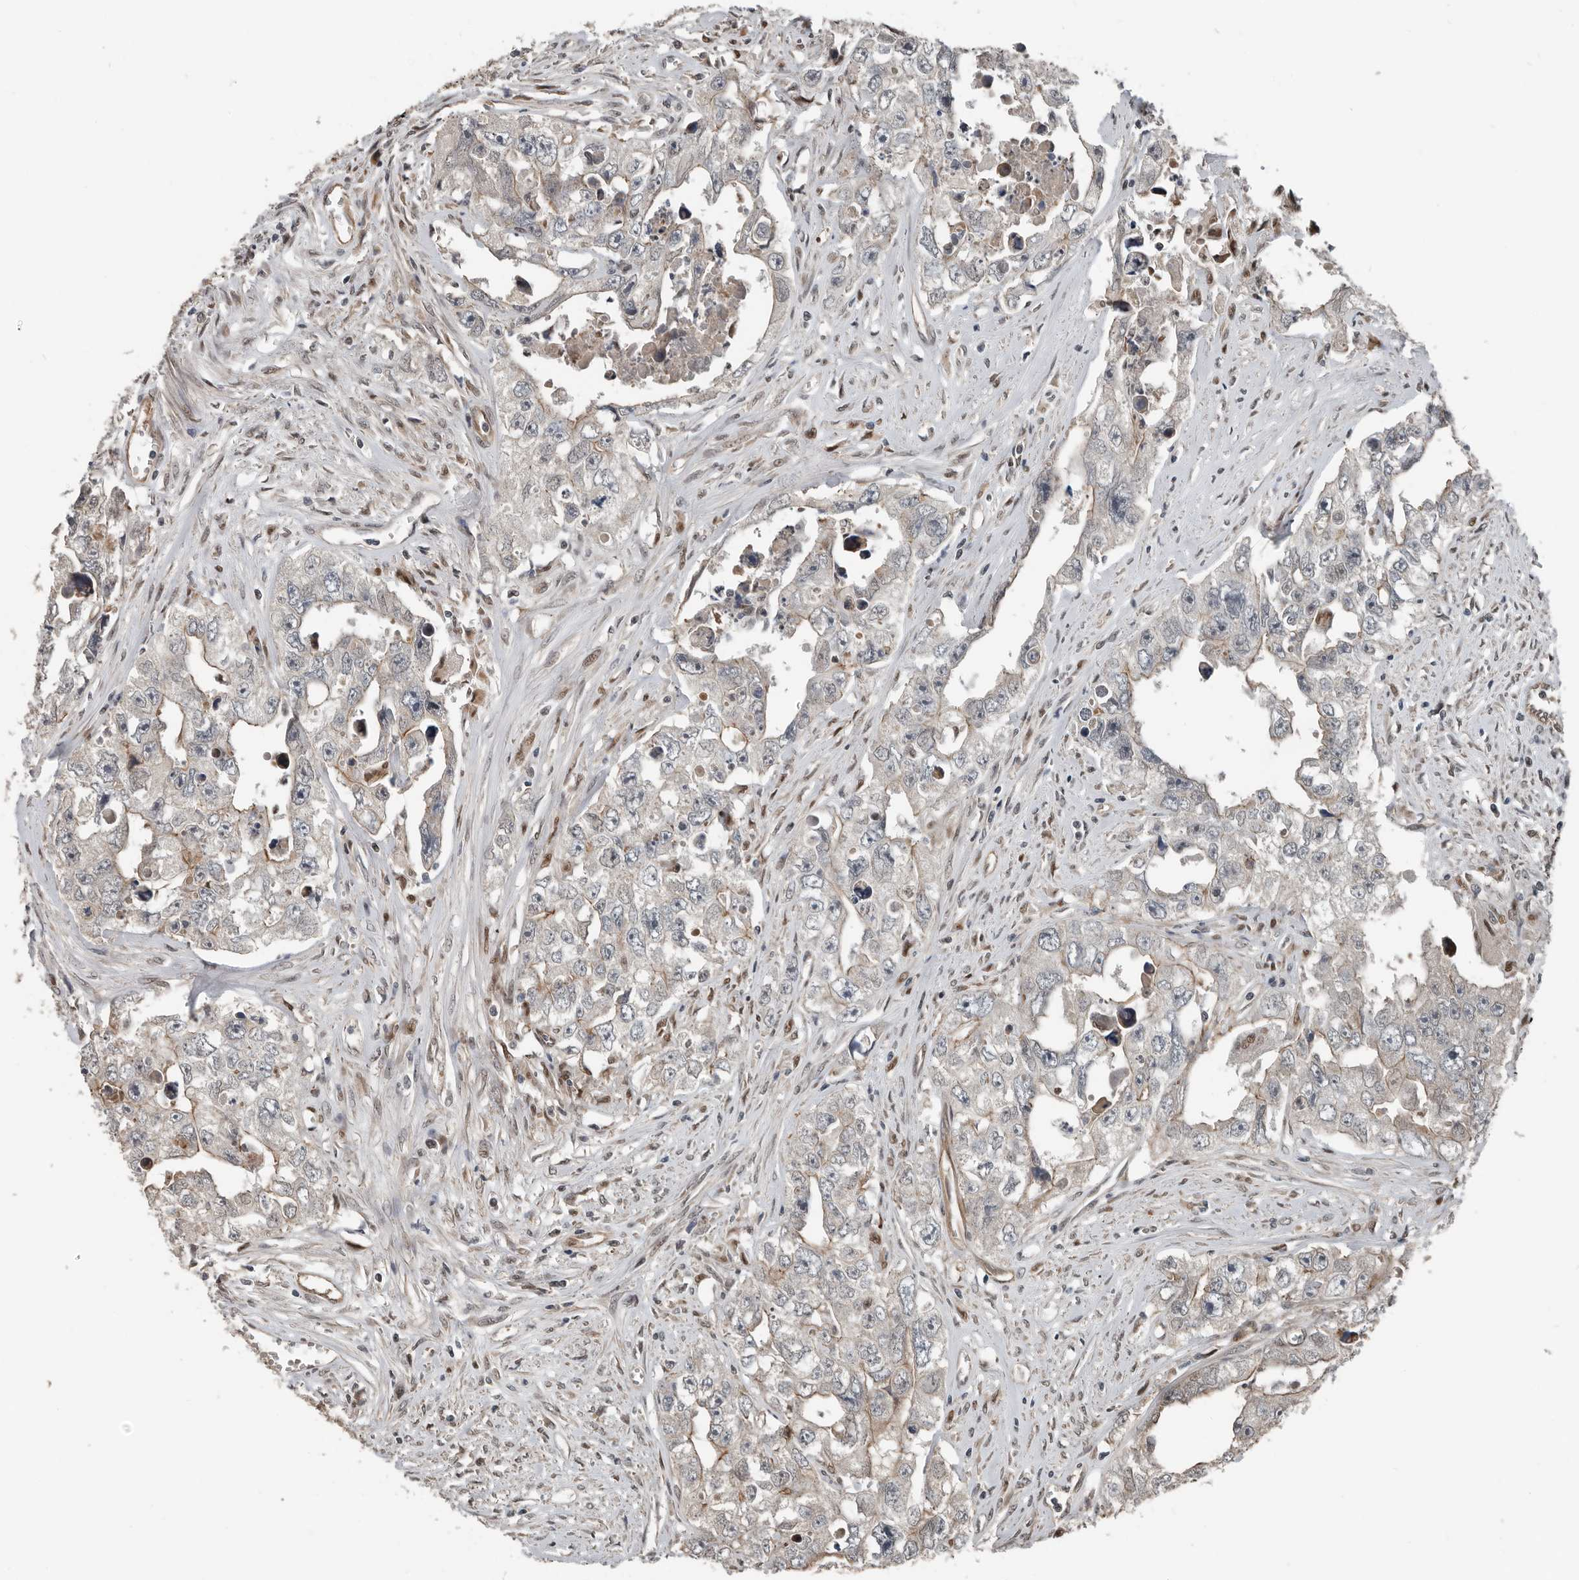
{"staining": {"intensity": "weak", "quantity": "<25%", "location": "cytoplasmic/membranous"}, "tissue": "testis cancer", "cell_type": "Tumor cells", "image_type": "cancer", "snomed": [{"axis": "morphology", "description": "Seminoma, NOS"}, {"axis": "morphology", "description": "Carcinoma, Embryonal, NOS"}, {"axis": "topography", "description": "Testis"}], "caption": "This is an immunohistochemistry histopathology image of human testis cancer. There is no staining in tumor cells.", "gene": "YOD1", "patient": {"sex": "male", "age": 43}}